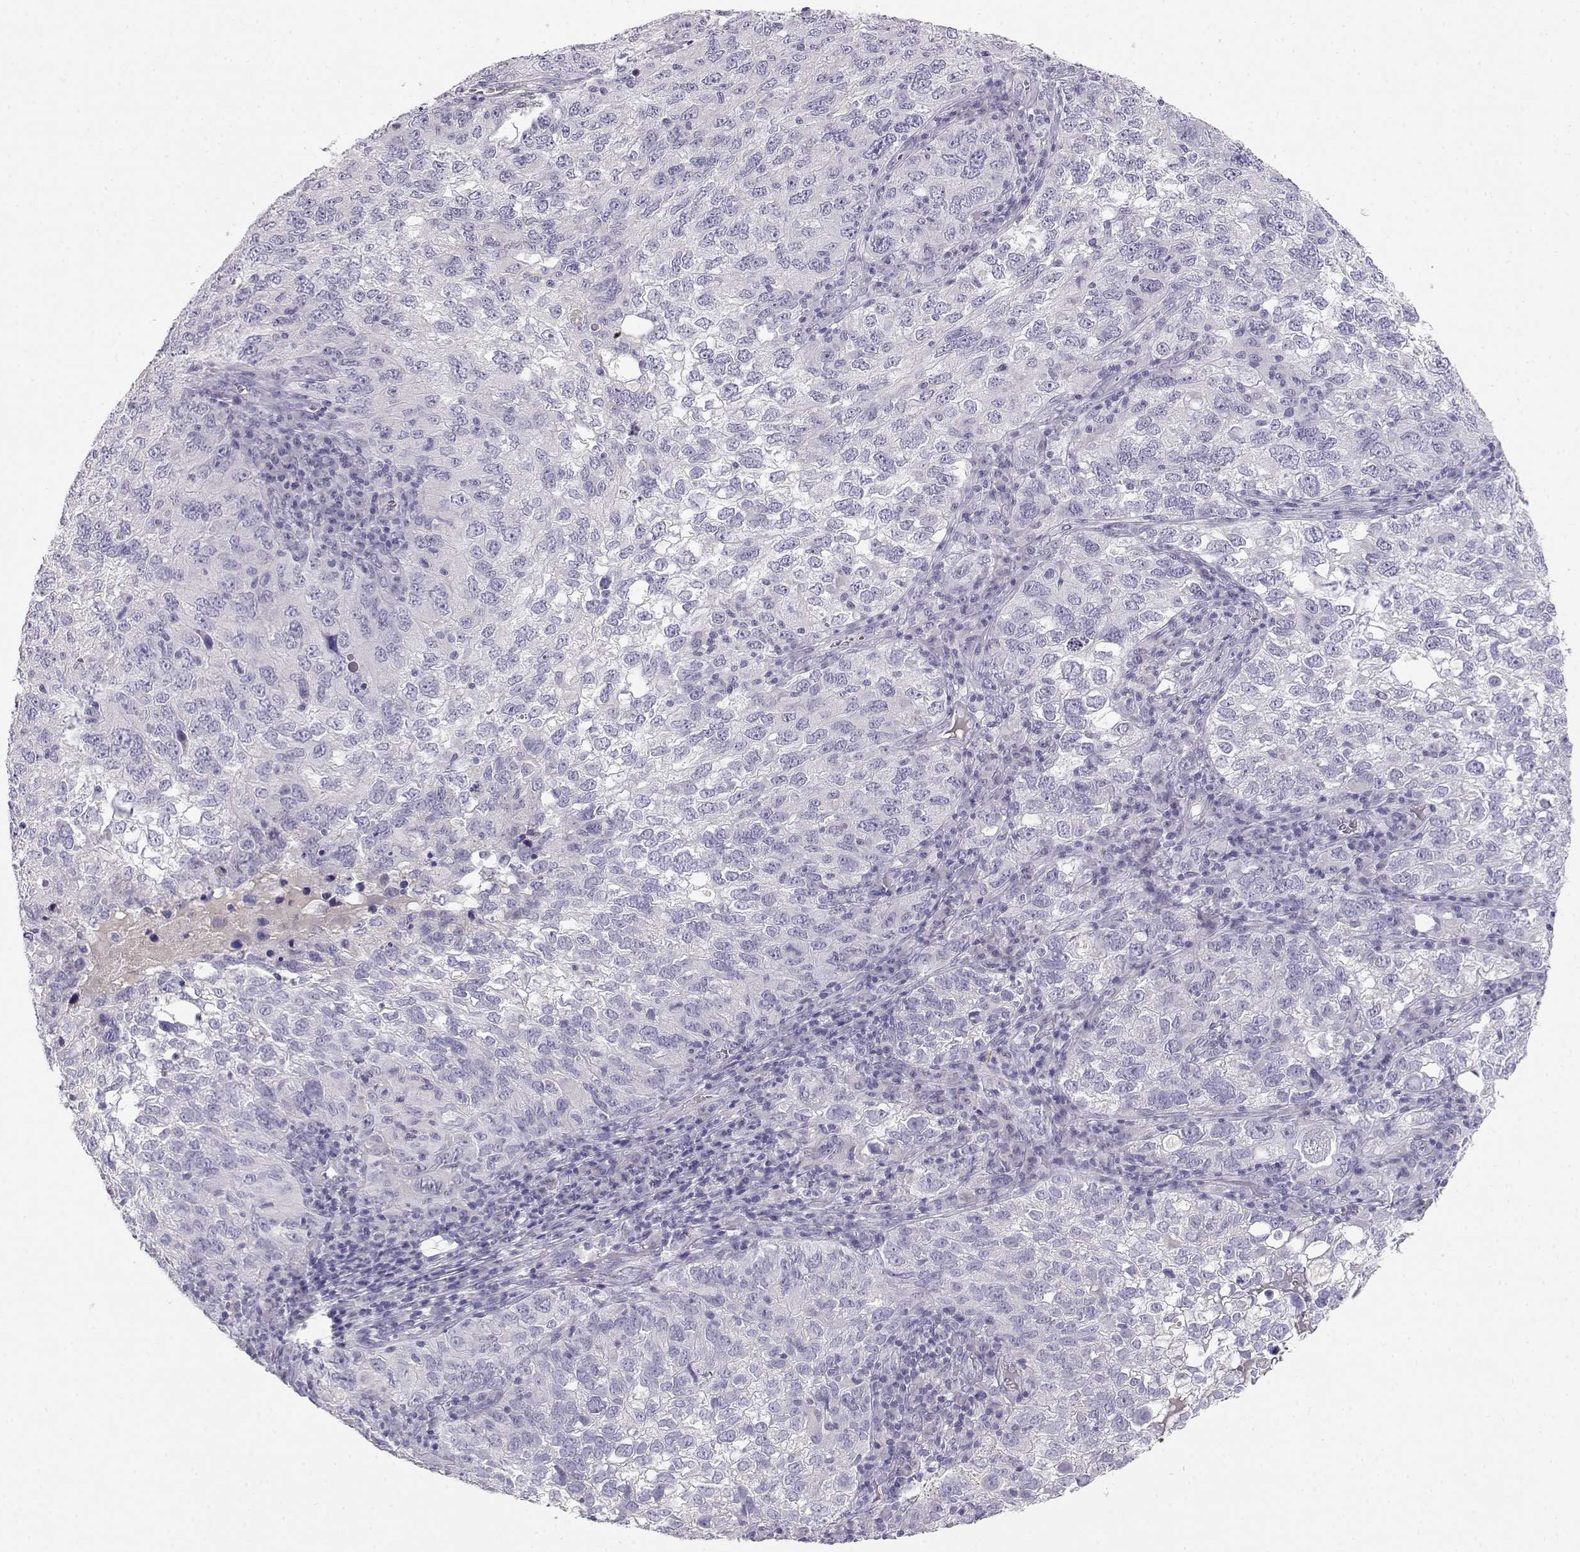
{"staining": {"intensity": "negative", "quantity": "none", "location": "none"}, "tissue": "cervical cancer", "cell_type": "Tumor cells", "image_type": "cancer", "snomed": [{"axis": "morphology", "description": "Squamous cell carcinoma, NOS"}, {"axis": "topography", "description": "Cervix"}], "caption": "Cervical squamous cell carcinoma was stained to show a protein in brown. There is no significant staining in tumor cells.", "gene": "GPR174", "patient": {"sex": "female", "age": 55}}